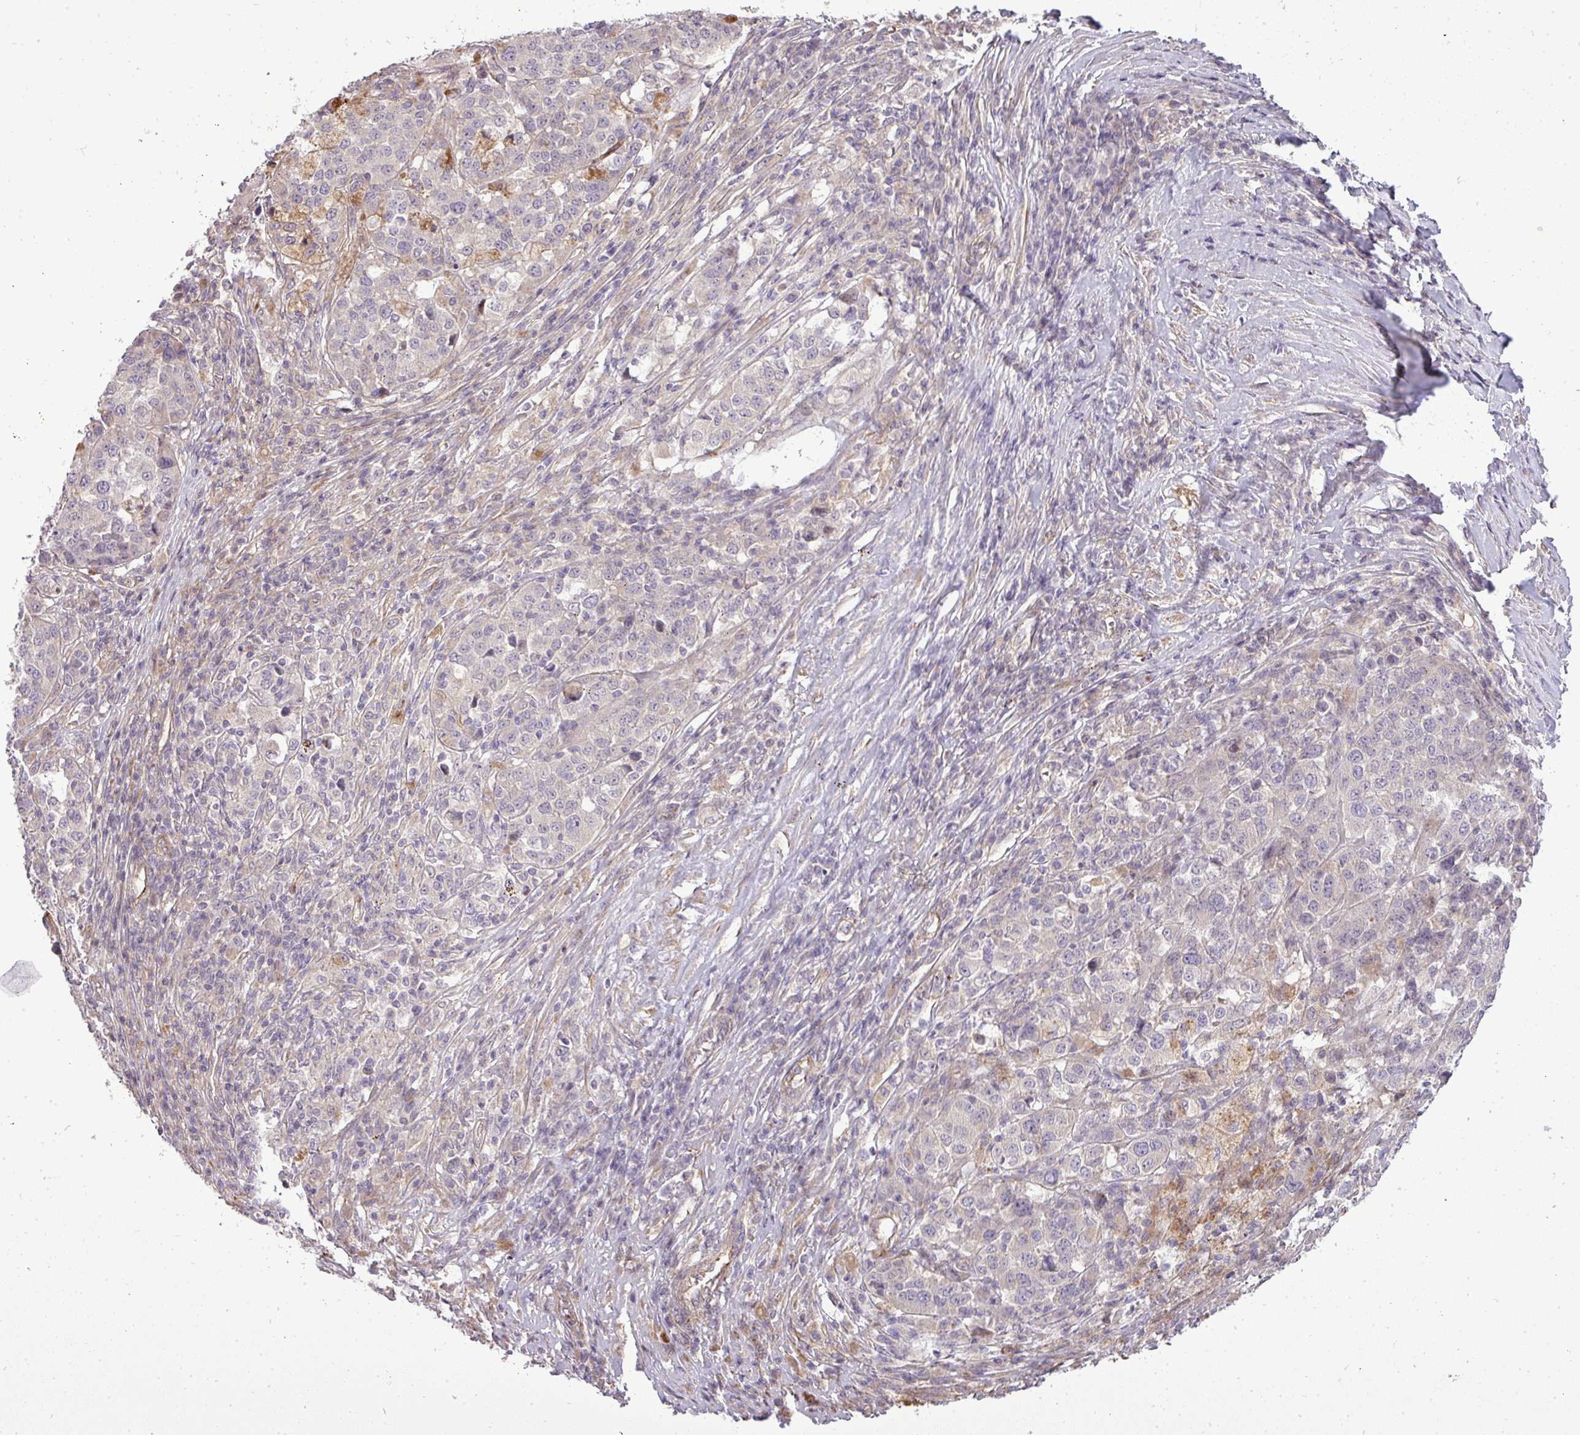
{"staining": {"intensity": "negative", "quantity": "none", "location": "none"}, "tissue": "melanoma", "cell_type": "Tumor cells", "image_type": "cancer", "snomed": [{"axis": "morphology", "description": "Malignant melanoma, Metastatic site"}, {"axis": "topography", "description": "Lymph node"}], "caption": "The histopathology image demonstrates no significant positivity in tumor cells of melanoma.", "gene": "PDRG1", "patient": {"sex": "male", "age": 44}}